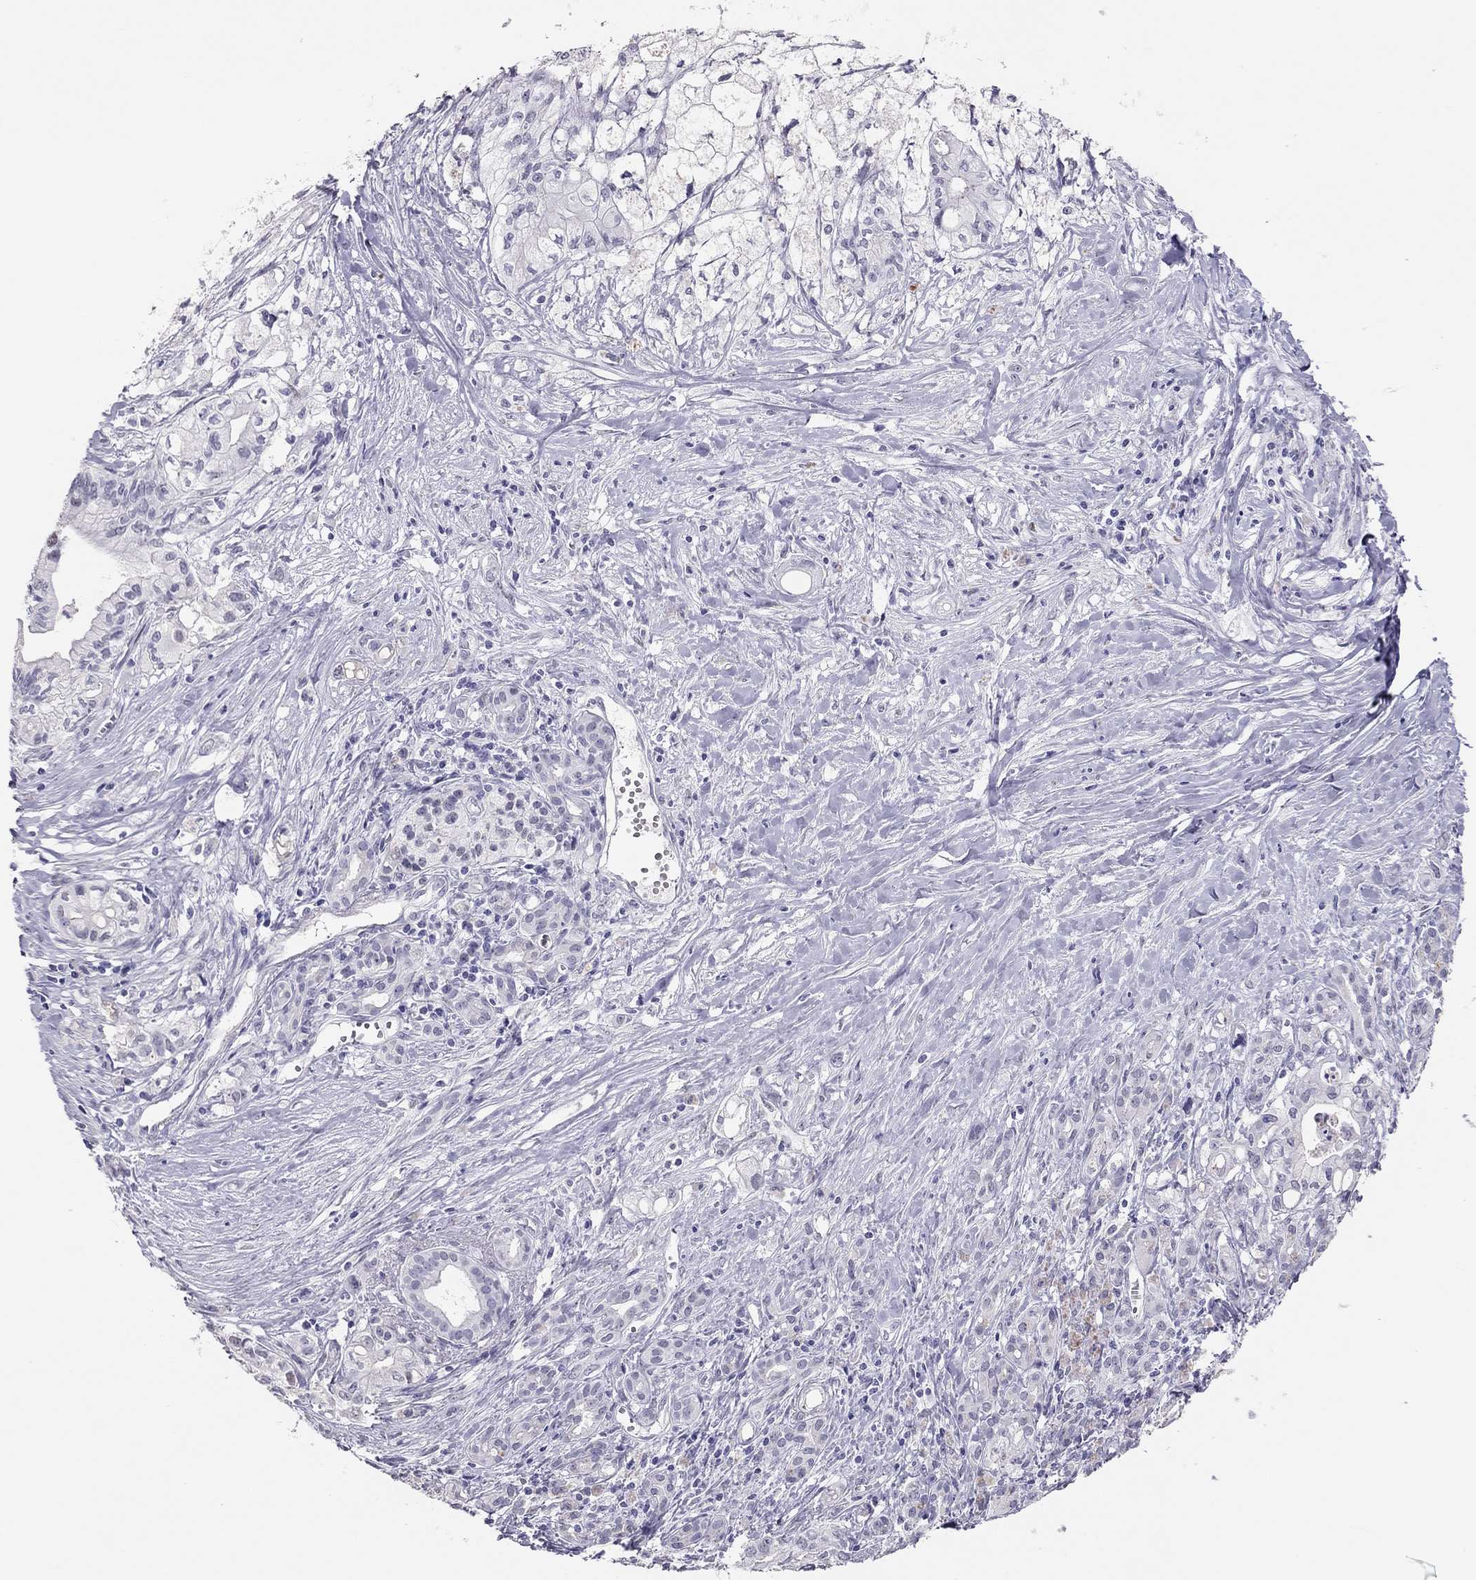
{"staining": {"intensity": "negative", "quantity": "none", "location": "none"}, "tissue": "pancreatic cancer", "cell_type": "Tumor cells", "image_type": "cancer", "snomed": [{"axis": "morphology", "description": "Adenocarcinoma, NOS"}, {"axis": "topography", "description": "Pancreas"}], "caption": "The image shows no staining of tumor cells in pancreatic cancer.", "gene": "PHOX2A", "patient": {"sex": "male", "age": 71}}